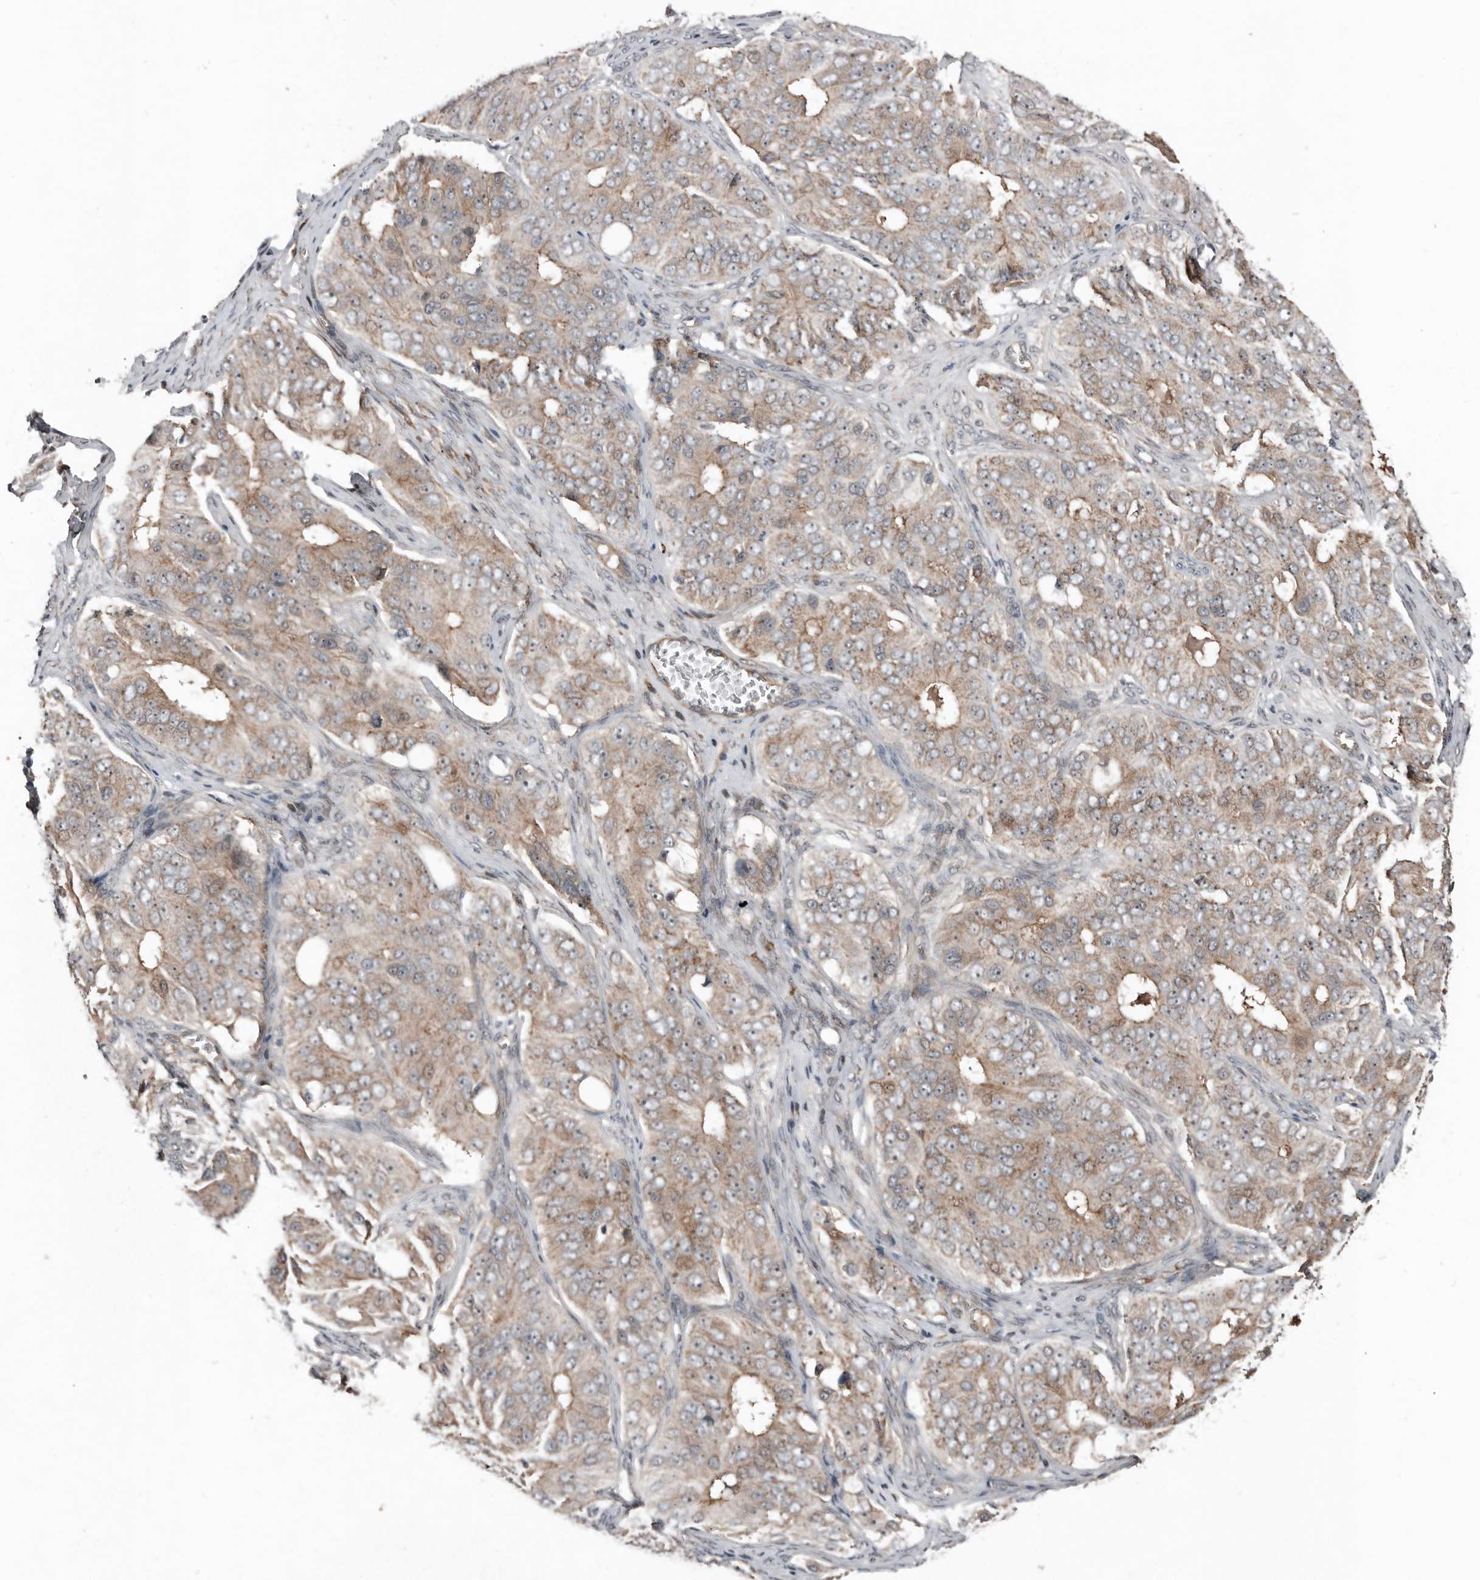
{"staining": {"intensity": "moderate", "quantity": "<25%", "location": "cytoplasmic/membranous"}, "tissue": "ovarian cancer", "cell_type": "Tumor cells", "image_type": "cancer", "snomed": [{"axis": "morphology", "description": "Carcinoma, endometroid"}, {"axis": "topography", "description": "Ovary"}], "caption": "A low amount of moderate cytoplasmic/membranous expression is identified in approximately <25% of tumor cells in ovarian cancer (endometroid carcinoma) tissue.", "gene": "TEAD3", "patient": {"sex": "female", "age": 51}}